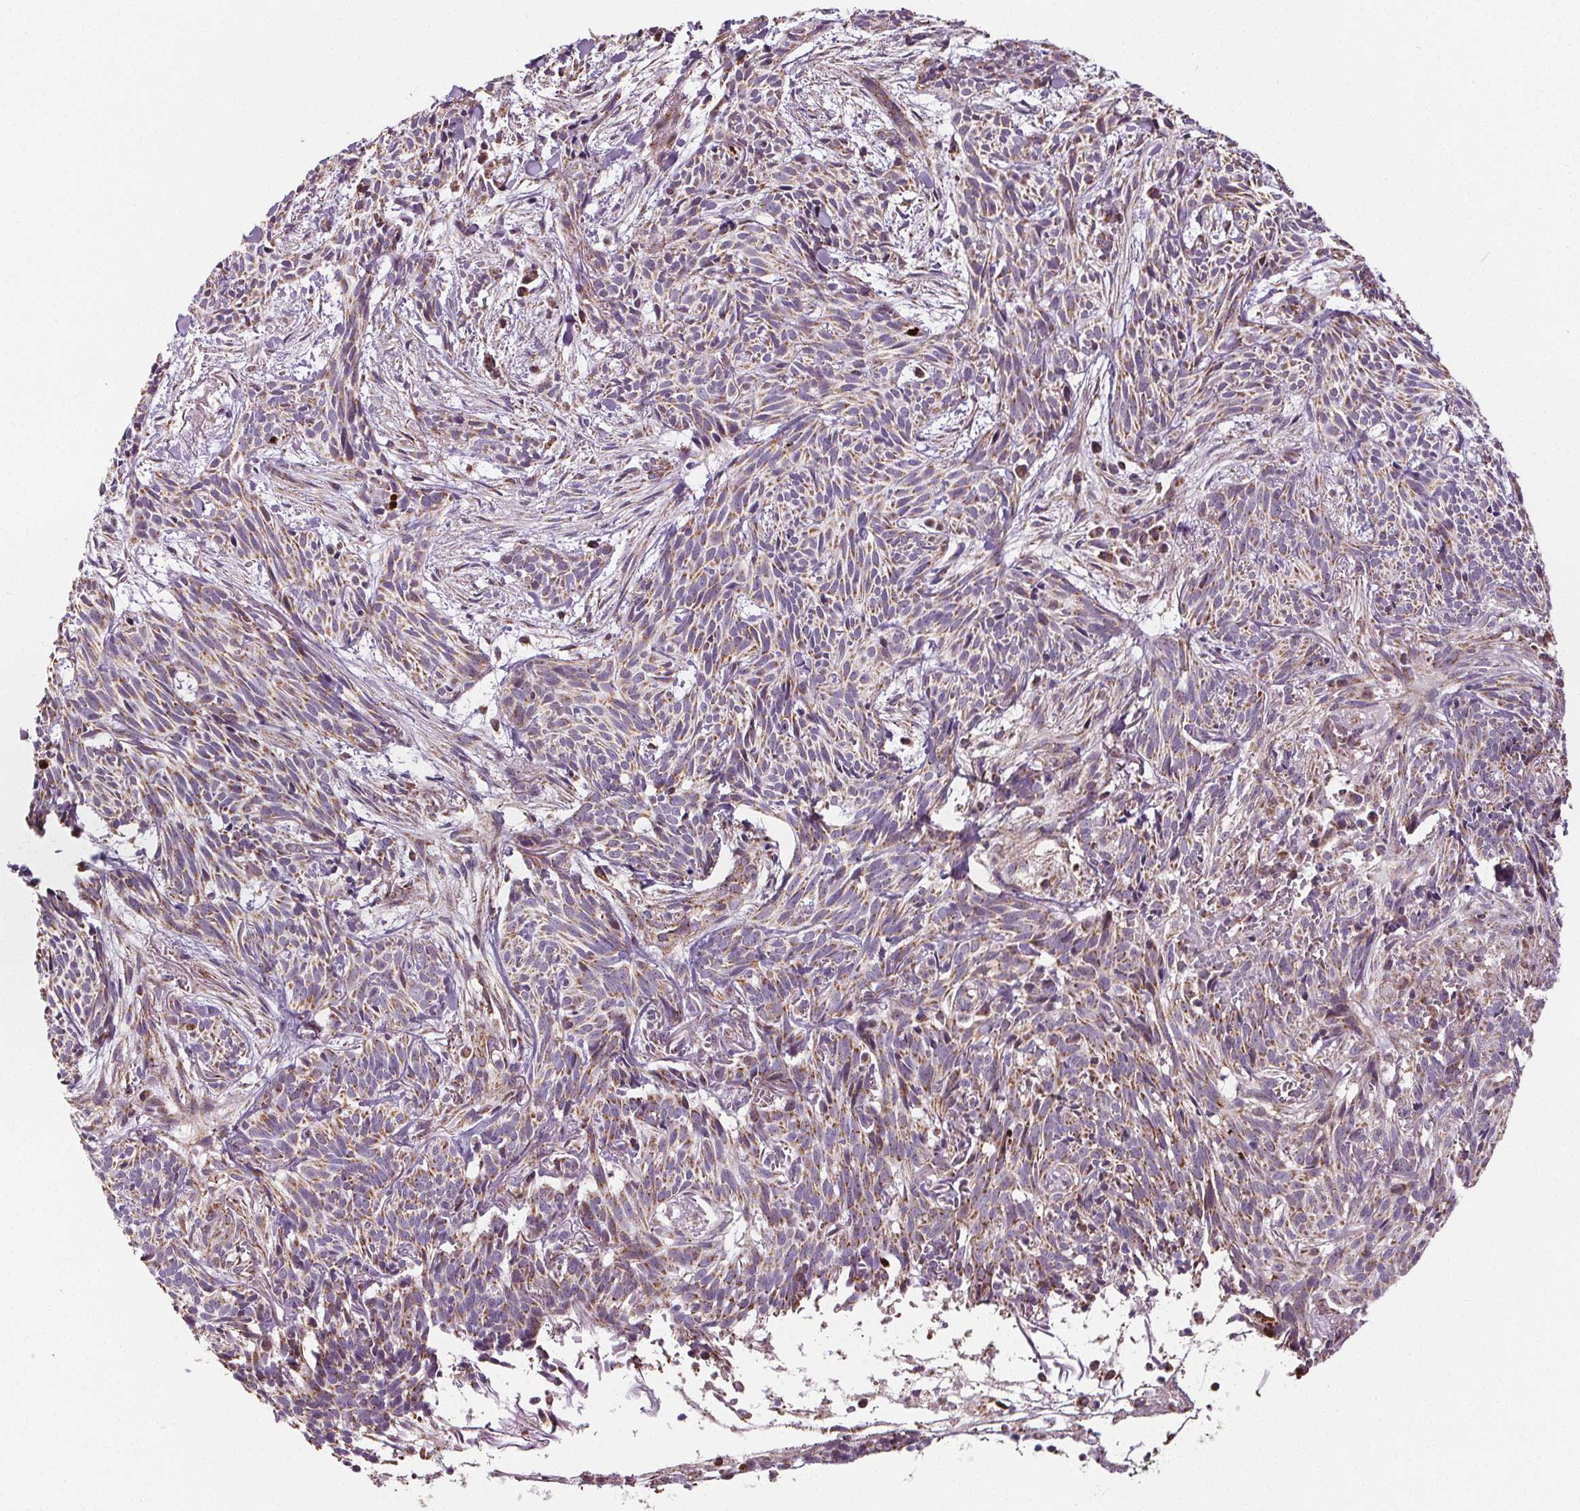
{"staining": {"intensity": "moderate", "quantity": ">75%", "location": "cytoplasmic/membranous"}, "tissue": "skin cancer", "cell_type": "Tumor cells", "image_type": "cancer", "snomed": [{"axis": "morphology", "description": "Basal cell carcinoma"}, {"axis": "topography", "description": "Skin"}], "caption": "Immunohistochemical staining of skin basal cell carcinoma displays medium levels of moderate cytoplasmic/membranous protein expression in approximately >75% of tumor cells. (DAB IHC, brown staining for protein, blue staining for nuclei).", "gene": "SUCLA2", "patient": {"sex": "male", "age": 71}}